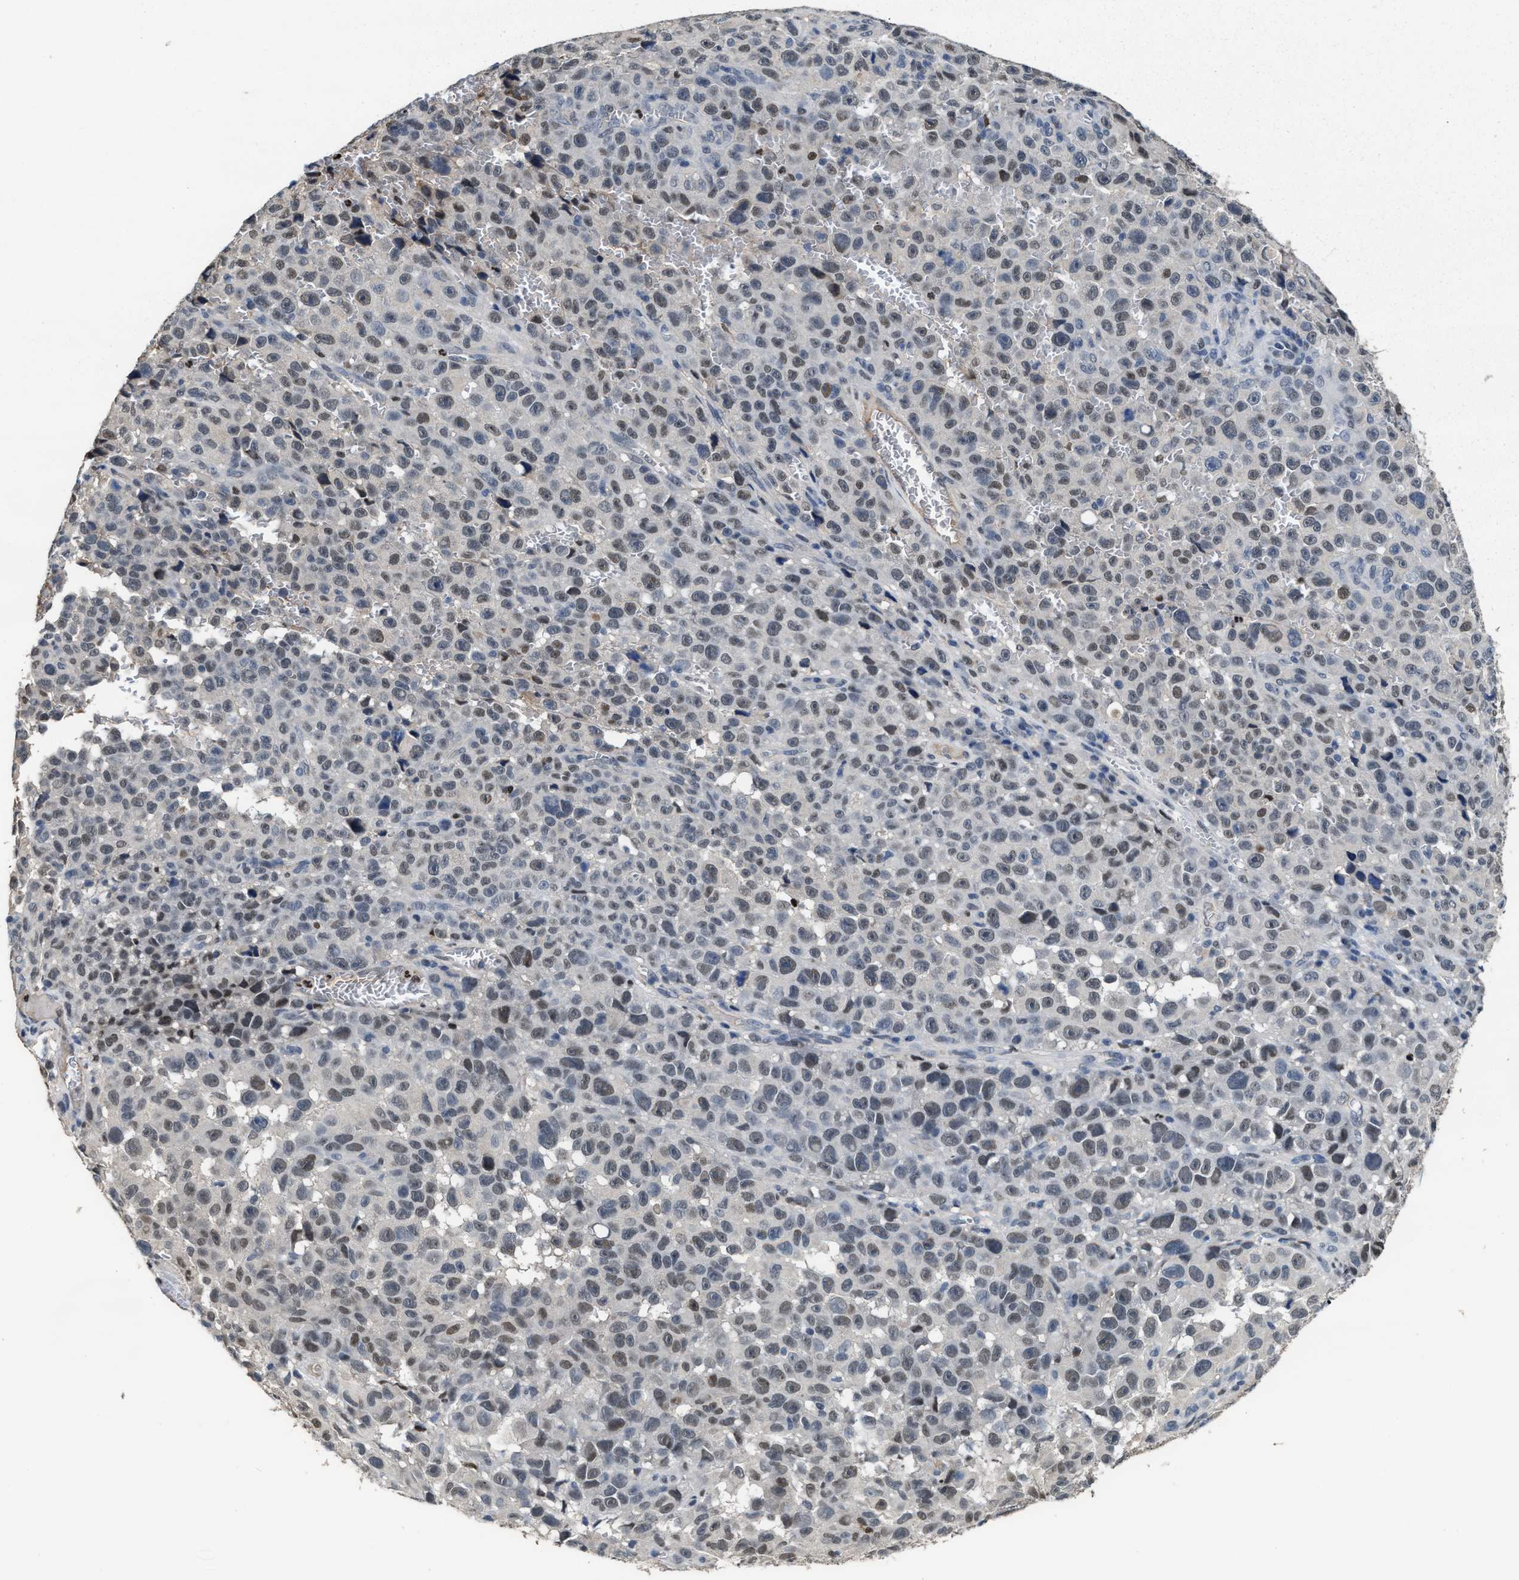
{"staining": {"intensity": "weak", "quantity": "25%-75%", "location": "nuclear"}, "tissue": "melanoma", "cell_type": "Tumor cells", "image_type": "cancer", "snomed": [{"axis": "morphology", "description": "Malignant melanoma, NOS"}, {"axis": "topography", "description": "Skin"}], "caption": "IHC of human melanoma demonstrates low levels of weak nuclear expression in approximately 25%-75% of tumor cells. (Stains: DAB (3,3'-diaminobenzidine) in brown, nuclei in blue, Microscopy: brightfield microscopy at high magnification).", "gene": "ZNF20", "patient": {"sex": "female", "age": 82}}